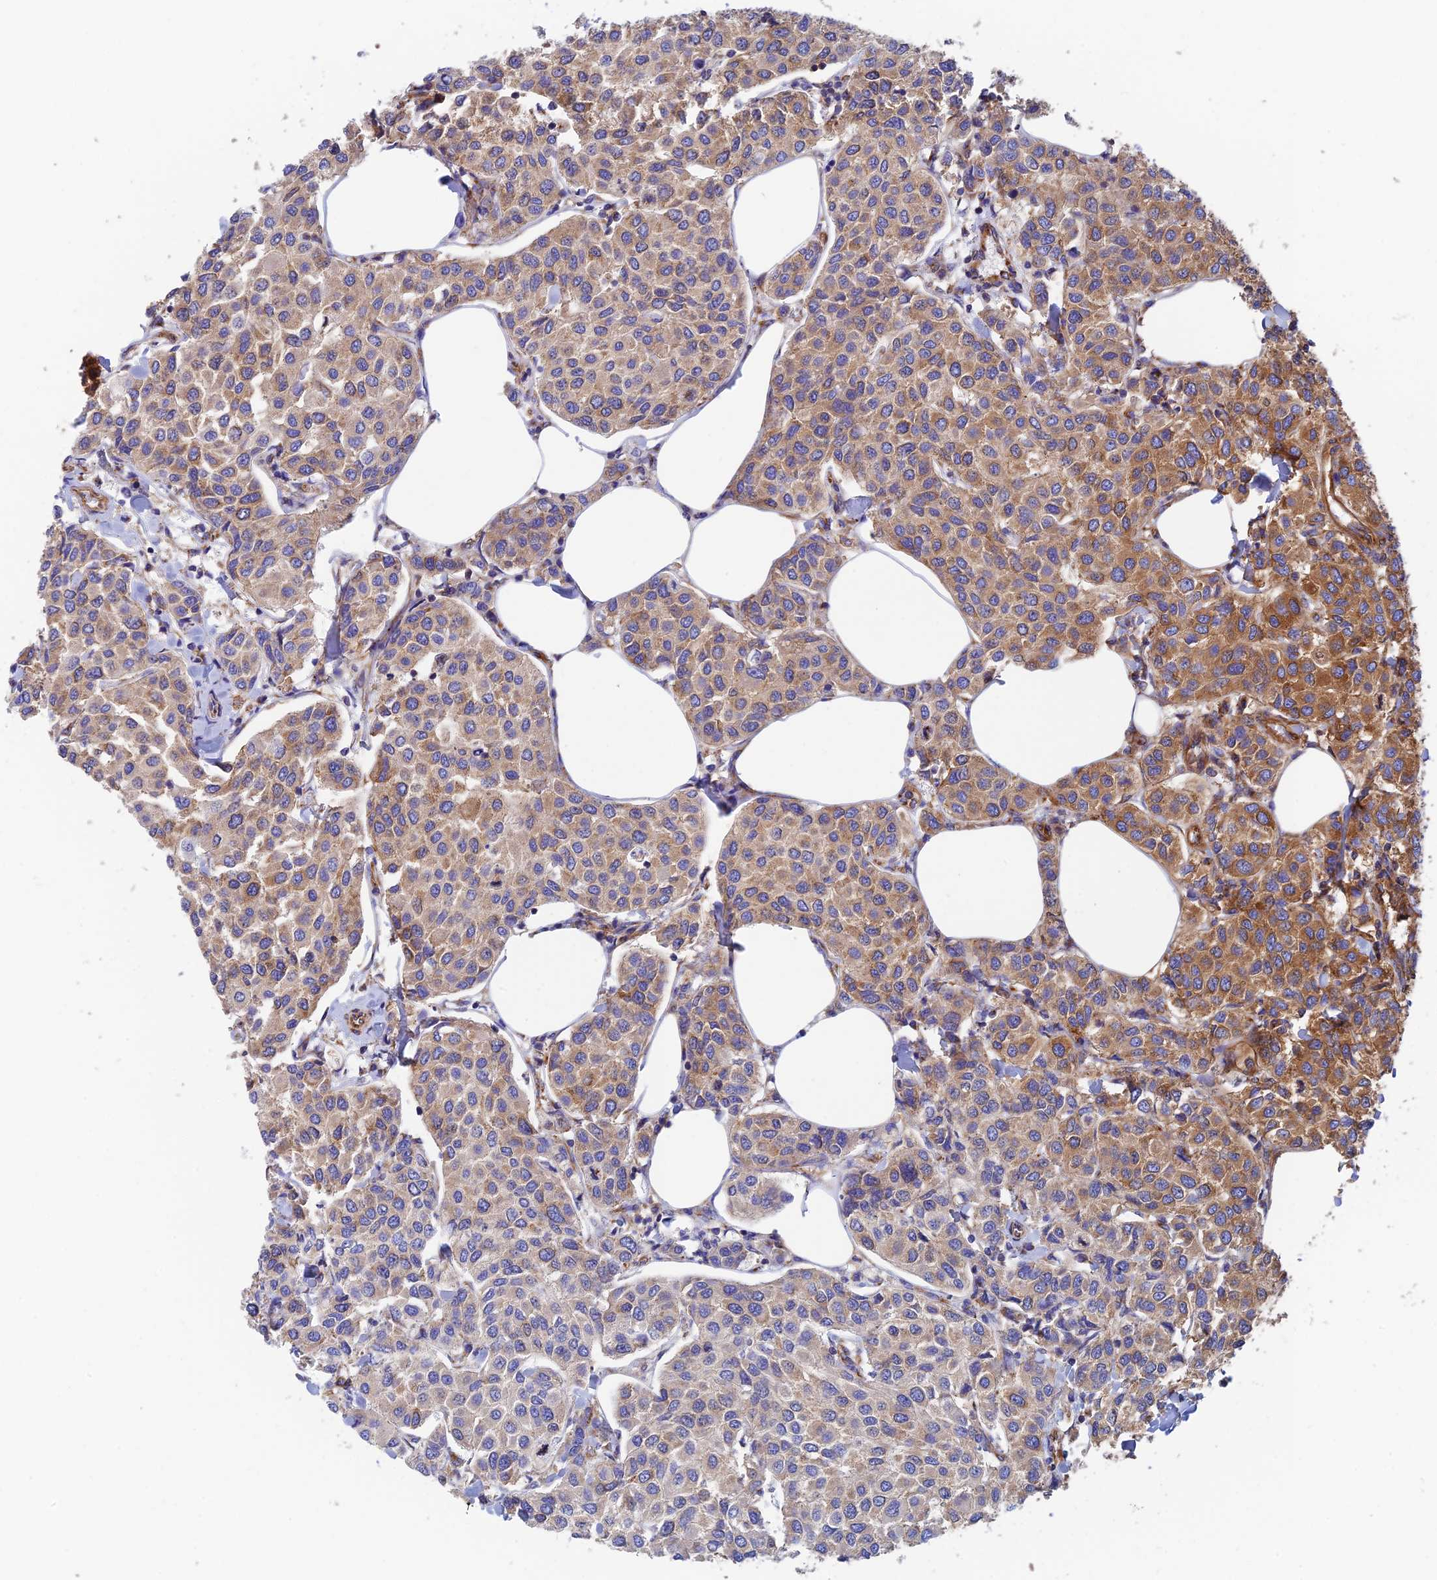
{"staining": {"intensity": "moderate", "quantity": ">75%", "location": "cytoplasmic/membranous"}, "tissue": "breast cancer", "cell_type": "Tumor cells", "image_type": "cancer", "snomed": [{"axis": "morphology", "description": "Duct carcinoma"}, {"axis": "topography", "description": "Breast"}], "caption": "This photomicrograph reveals infiltrating ductal carcinoma (breast) stained with immunohistochemistry to label a protein in brown. The cytoplasmic/membranous of tumor cells show moderate positivity for the protein. Nuclei are counter-stained blue.", "gene": "DCTN2", "patient": {"sex": "female", "age": 55}}